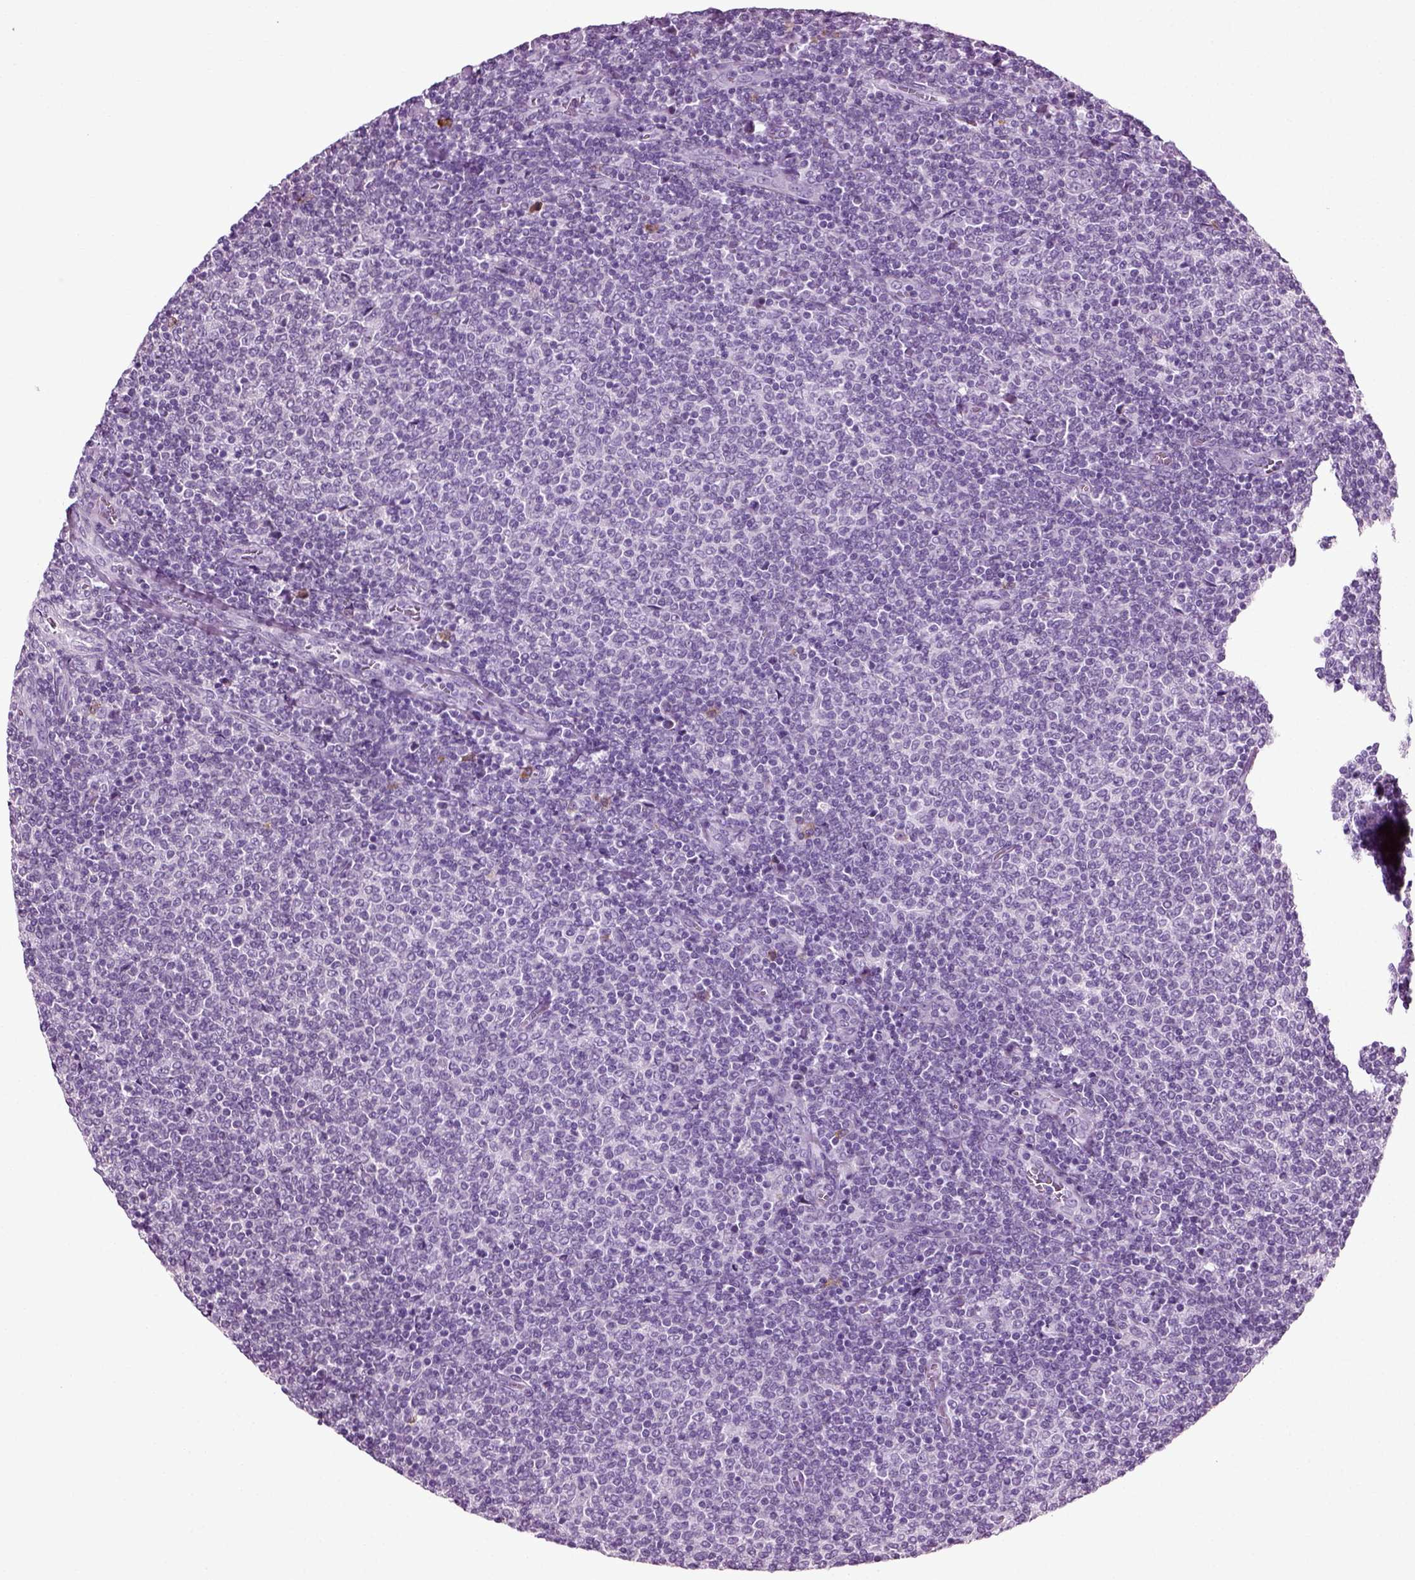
{"staining": {"intensity": "negative", "quantity": "none", "location": "none"}, "tissue": "lymphoma", "cell_type": "Tumor cells", "image_type": "cancer", "snomed": [{"axis": "morphology", "description": "Malignant lymphoma, non-Hodgkin's type, Low grade"}, {"axis": "topography", "description": "Lymph node"}], "caption": "Image shows no significant protein expression in tumor cells of low-grade malignant lymphoma, non-Hodgkin's type.", "gene": "SLC26A8", "patient": {"sex": "male", "age": 52}}